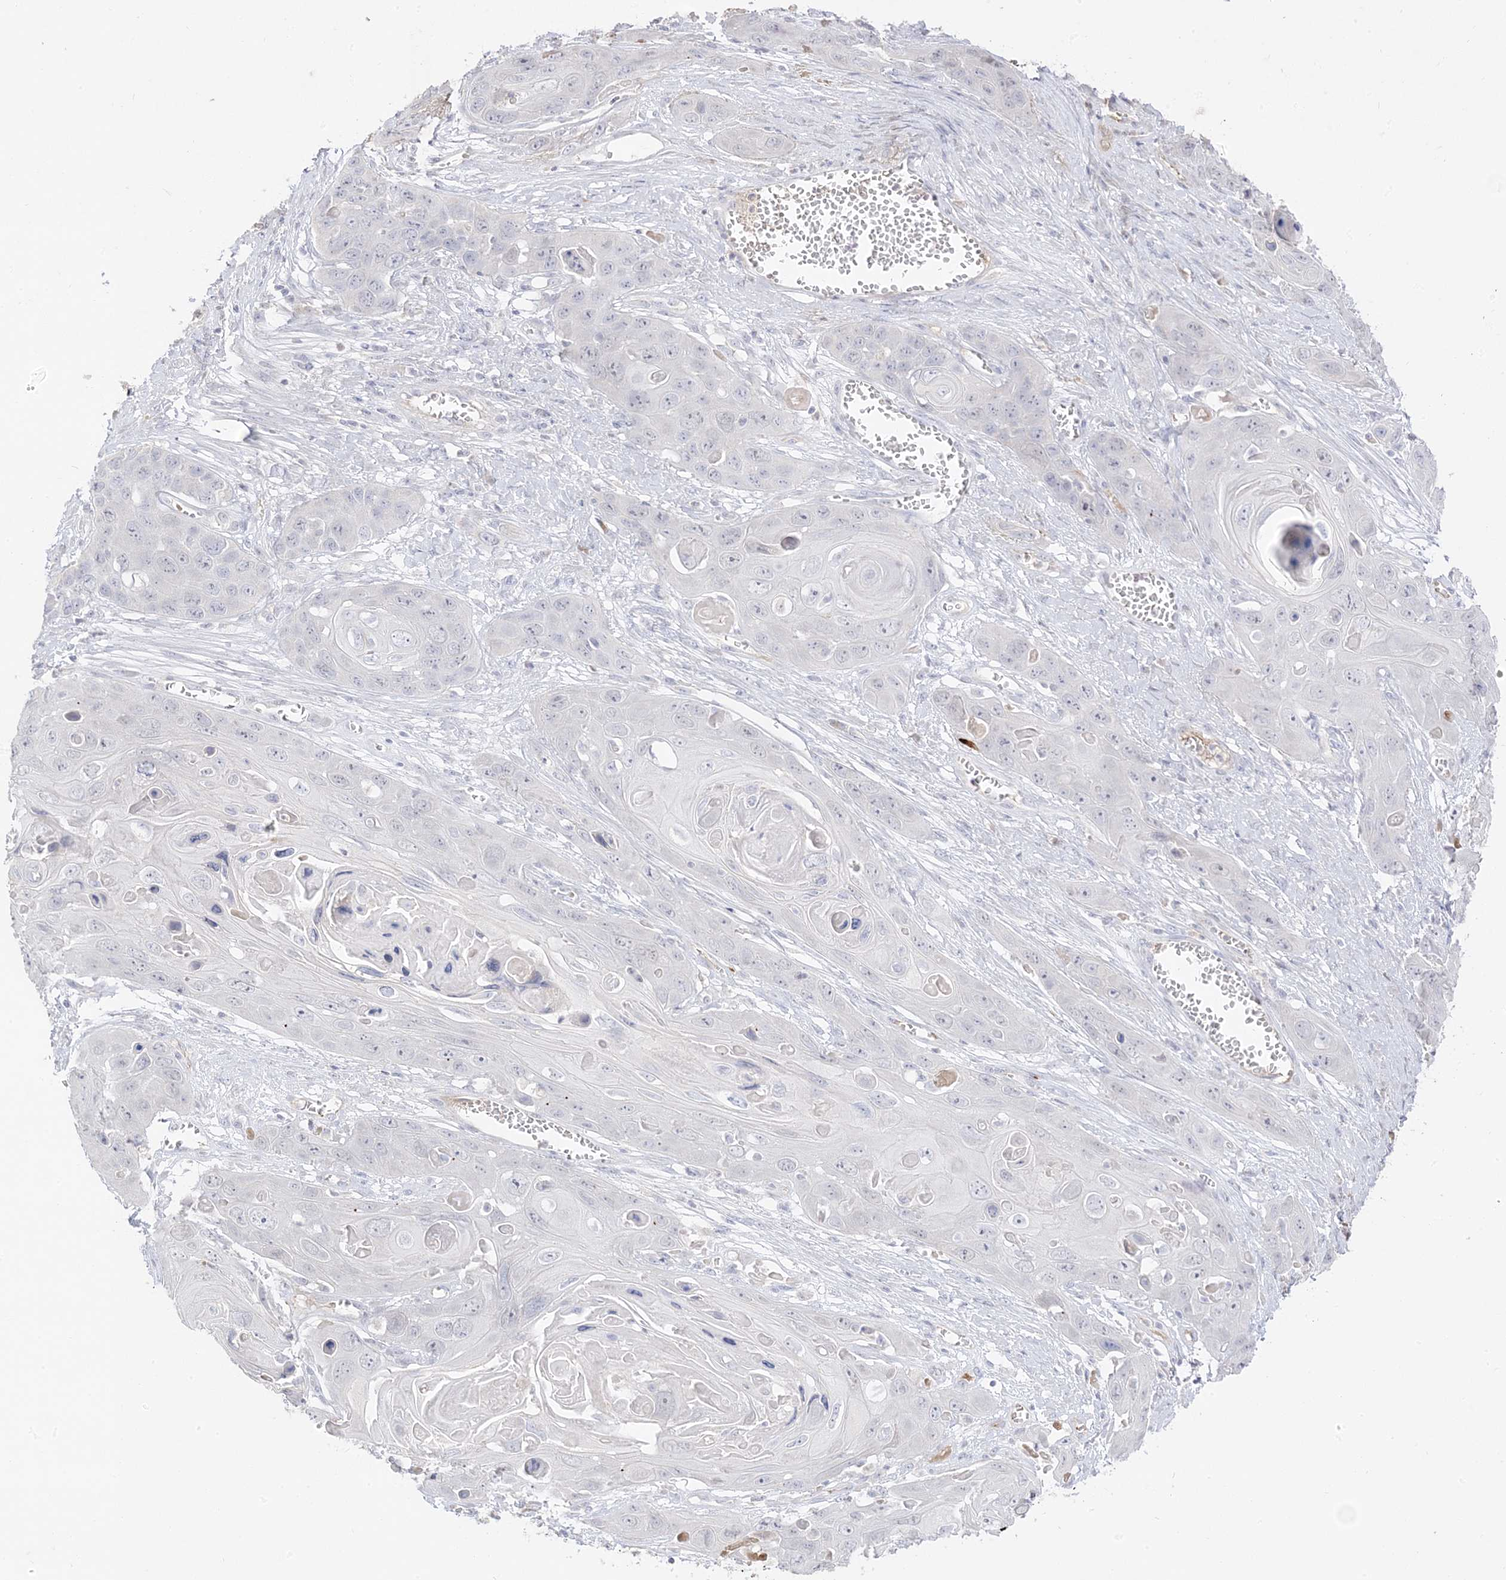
{"staining": {"intensity": "negative", "quantity": "none", "location": "none"}, "tissue": "skin cancer", "cell_type": "Tumor cells", "image_type": "cancer", "snomed": [{"axis": "morphology", "description": "Squamous cell carcinoma, NOS"}, {"axis": "topography", "description": "Skin"}], "caption": "Protein analysis of skin squamous cell carcinoma displays no significant expression in tumor cells.", "gene": "TRANK1", "patient": {"sex": "male", "age": 55}}